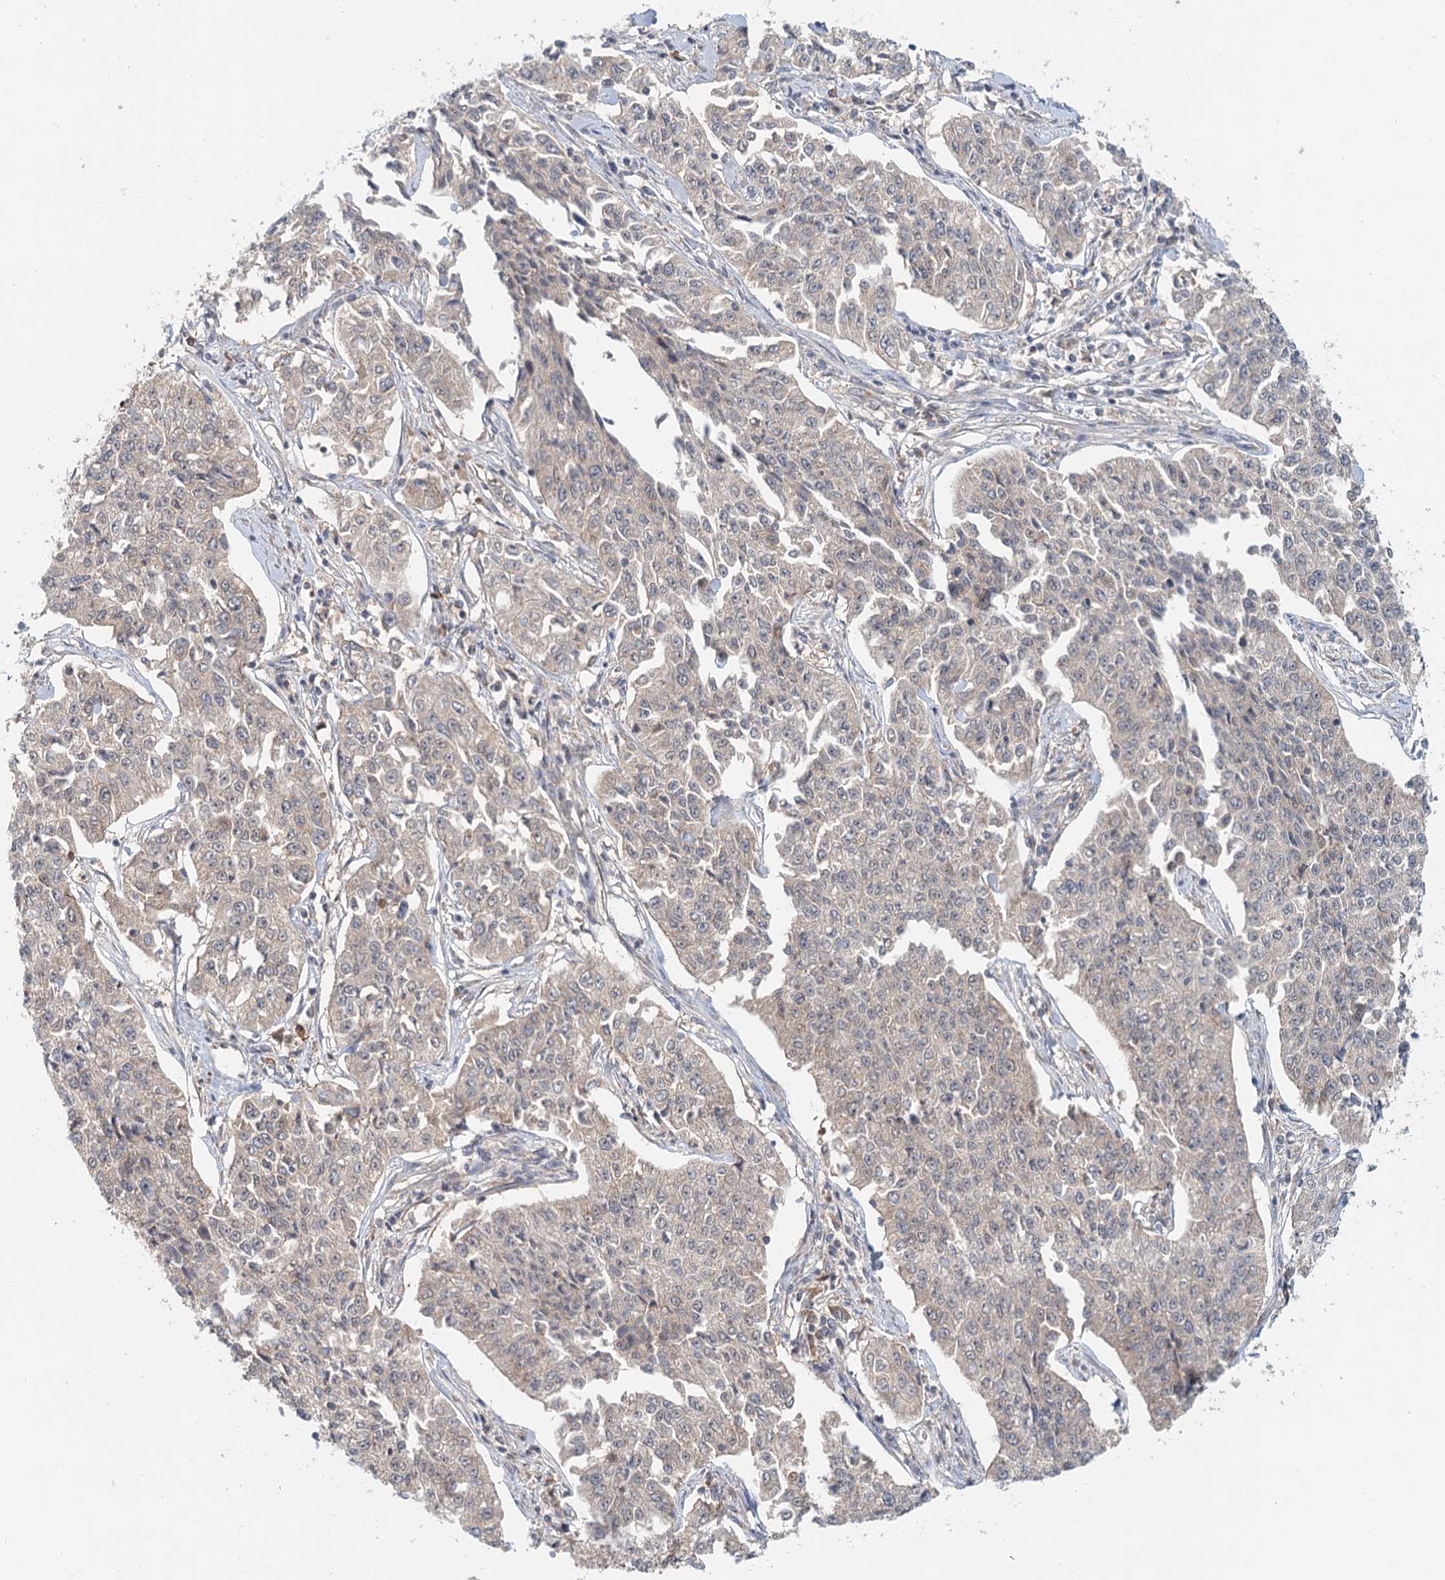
{"staining": {"intensity": "negative", "quantity": "none", "location": "none"}, "tissue": "cervical cancer", "cell_type": "Tumor cells", "image_type": "cancer", "snomed": [{"axis": "morphology", "description": "Squamous cell carcinoma, NOS"}, {"axis": "topography", "description": "Cervix"}], "caption": "Tumor cells show no significant protein expression in cervical squamous cell carcinoma.", "gene": "ADK", "patient": {"sex": "female", "age": 35}}